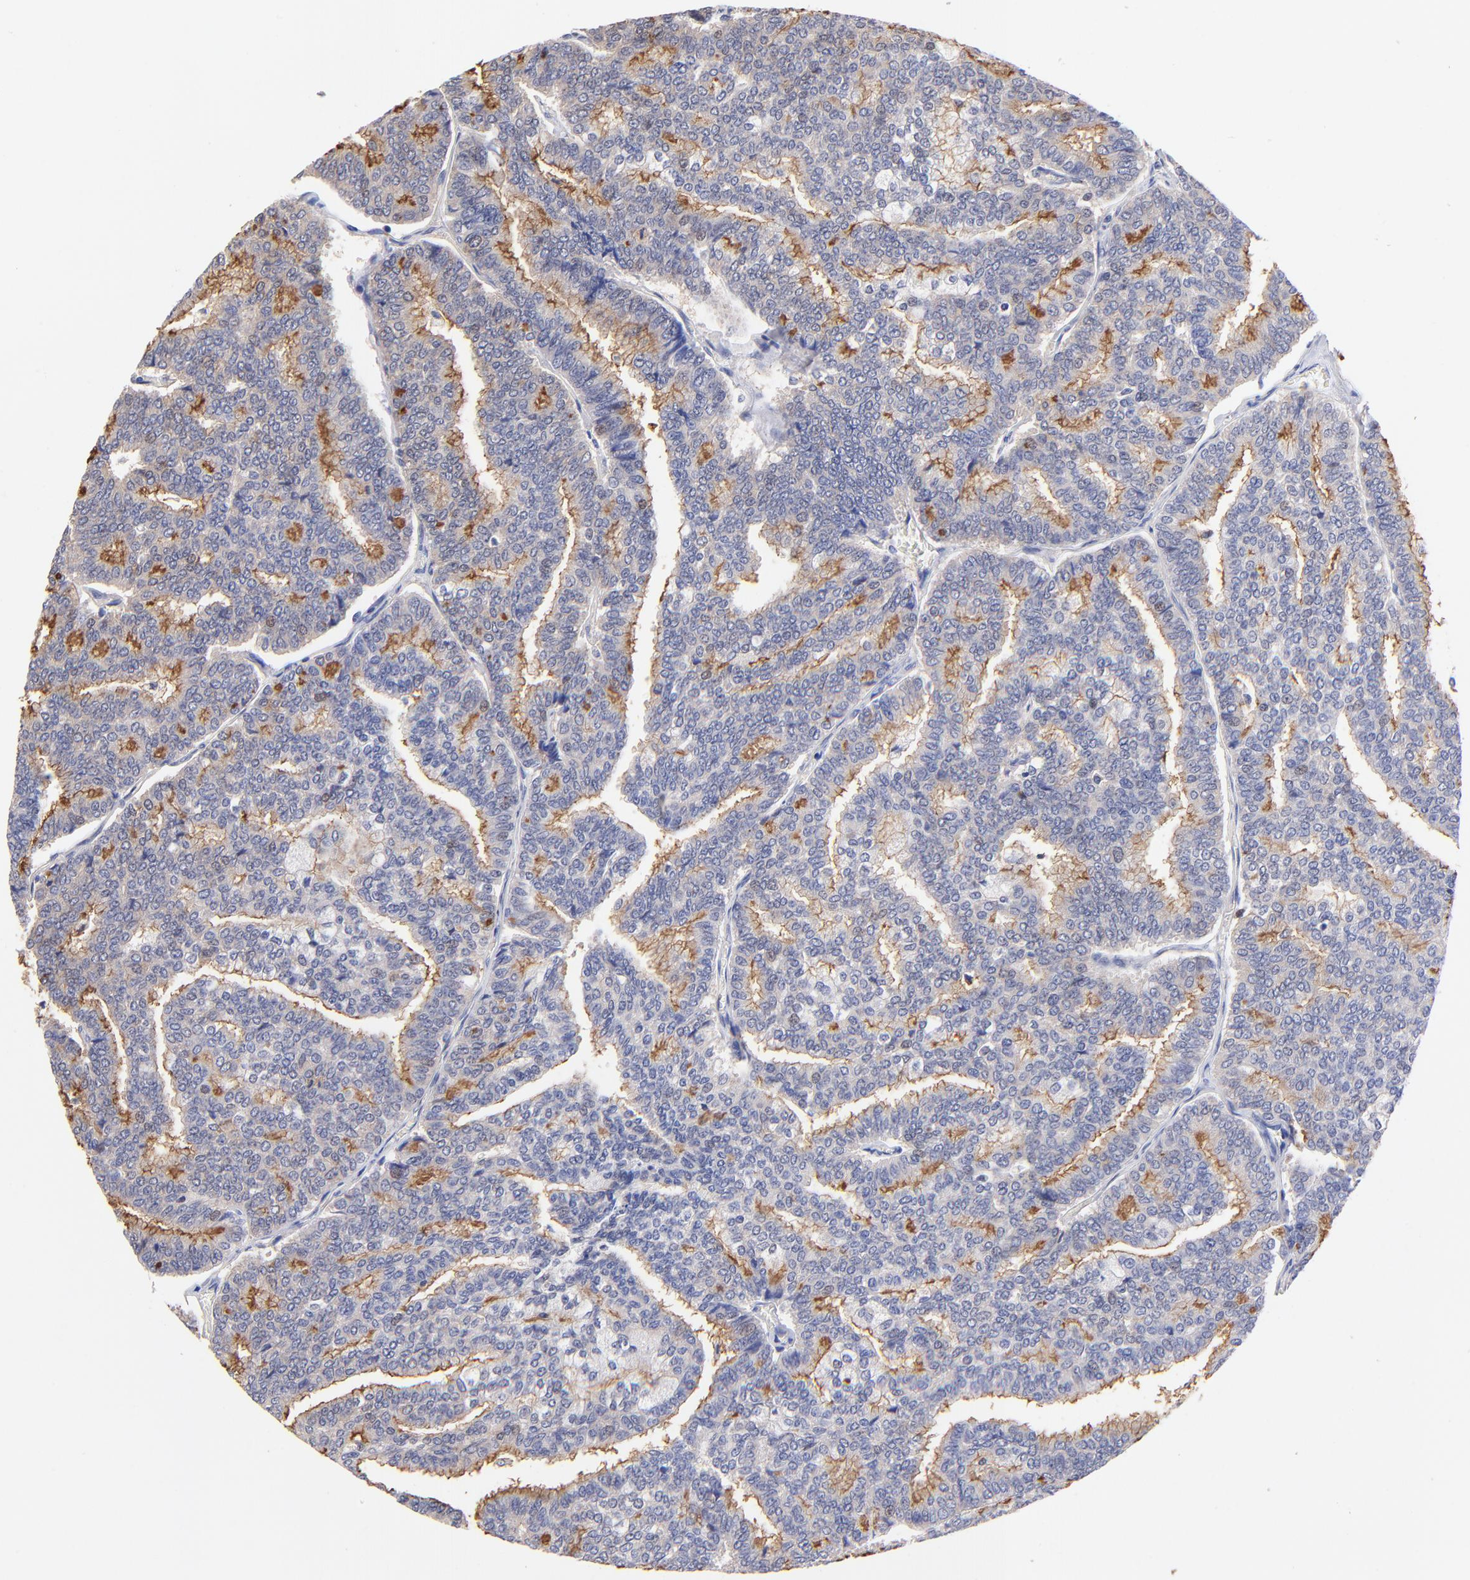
{"staining": {"intensity": "moderate", "quantity": "25%-75%", "location": "cytoplasmic/membranous"}, "tissue": "thyroid cancer", "cell_type": "Tumor cells", "image_type": "cancer", "snomed": [{"axis": "morphology", "description": "Papillary adenocarcinoma, NOS"}, {"axis": "topography", "description": "Thyroid gland"}], "caption": "A brown stain labels moderate cytoplasmic/membranous positivity of a protein in thyroid papillary adenocarcinoma tumor cells.", "gene": "ZNF155", "patient": {"sex": "female", "age": 35}}